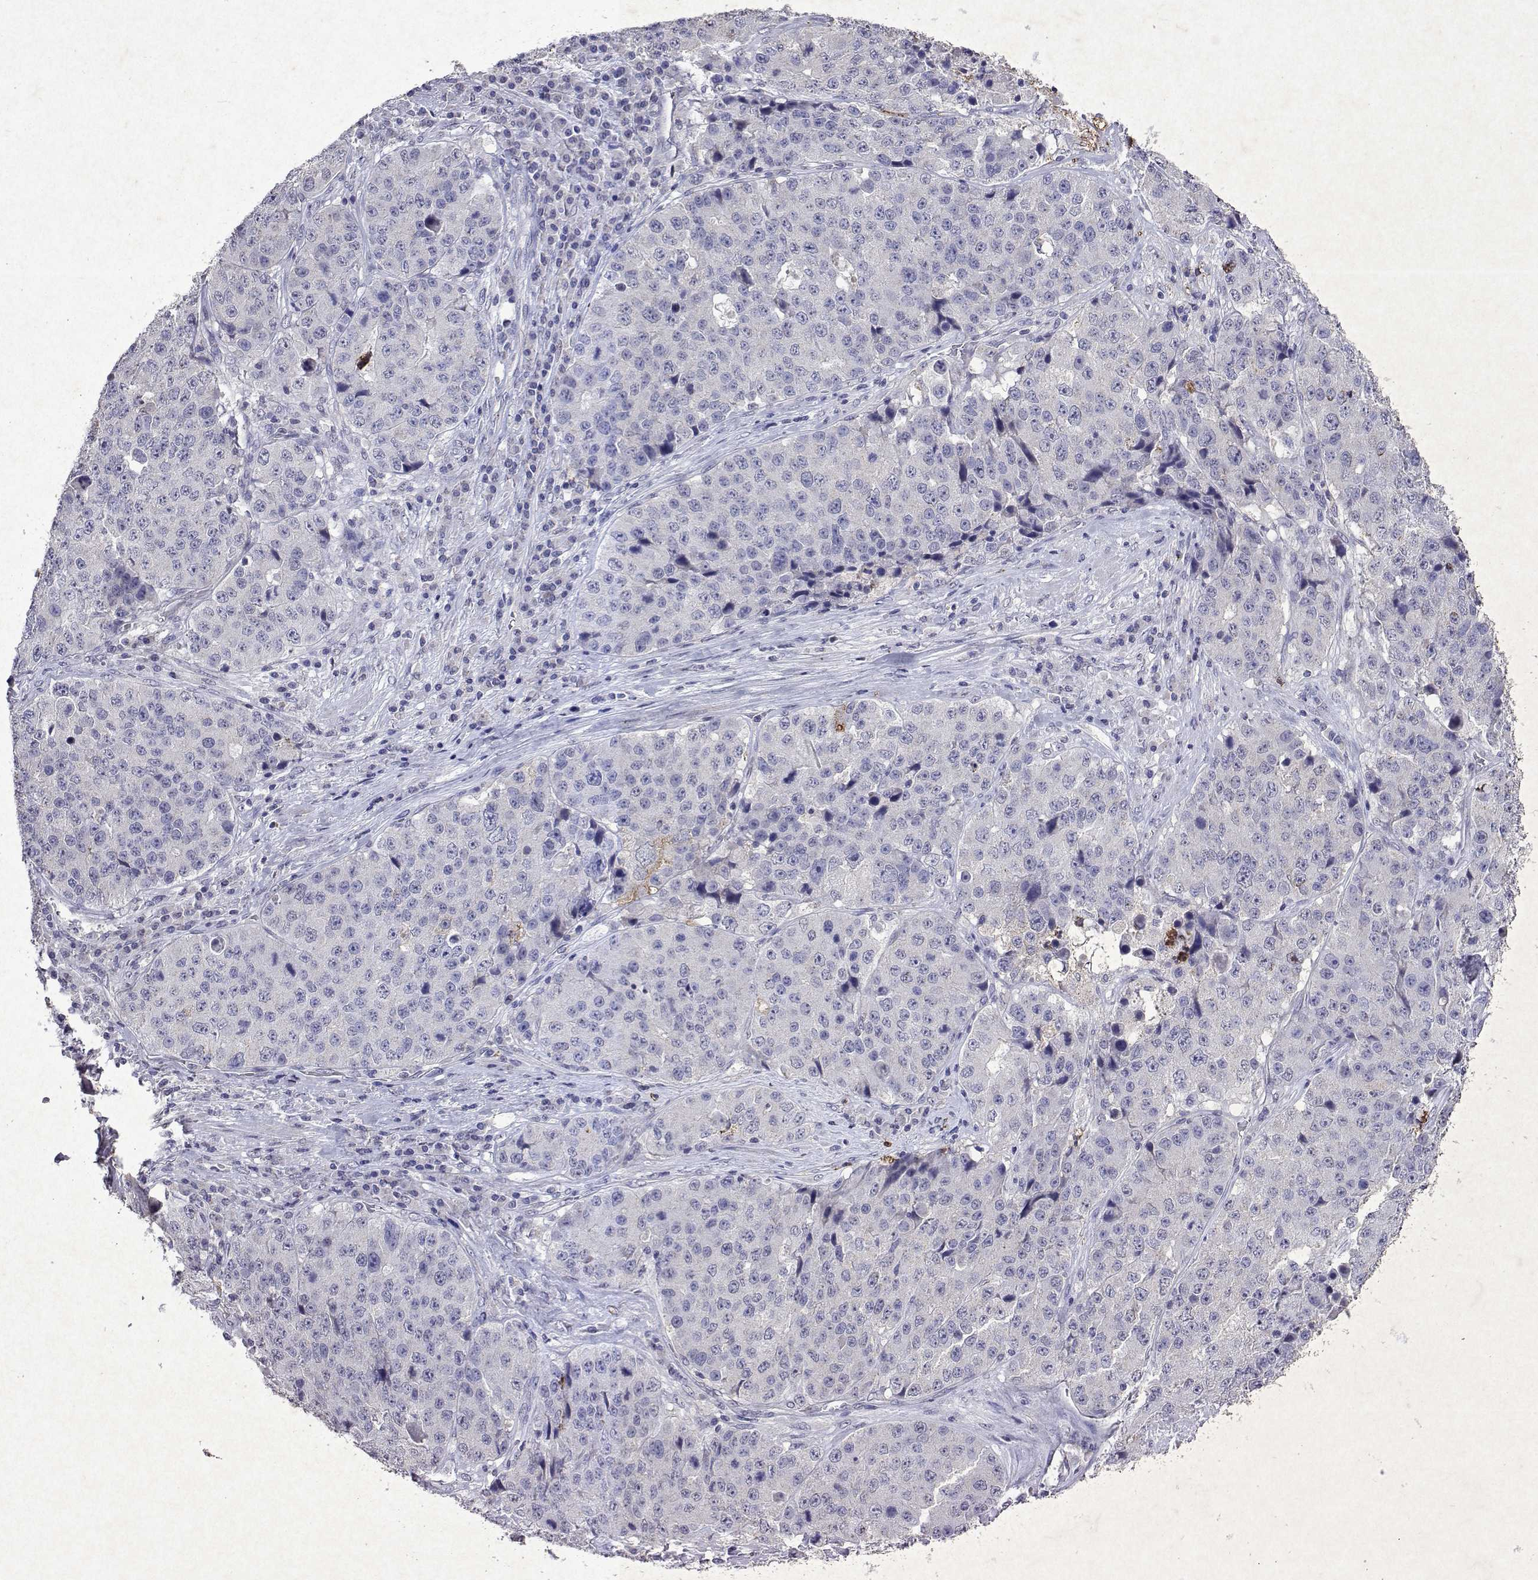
{"staining": {"intensity": "negative", "quantity": "none", "location": "none"}, "tissue": "stomach cancer", "cell_type": "Tumor cells", "image_type": "cancer", "snomed": [{"axis": "morphology", "description": "Adenocarcinoma, NOS"}, {"axis": "topography", "description": "Stomach"}], "caption": "IHC micrograph of human adenocarcinoma (stomach) stained for a protein (brown), which reveals no staining in tumor cells.", "gene": "DUSP28", "patient": {"sex": "male", "age": 71}}